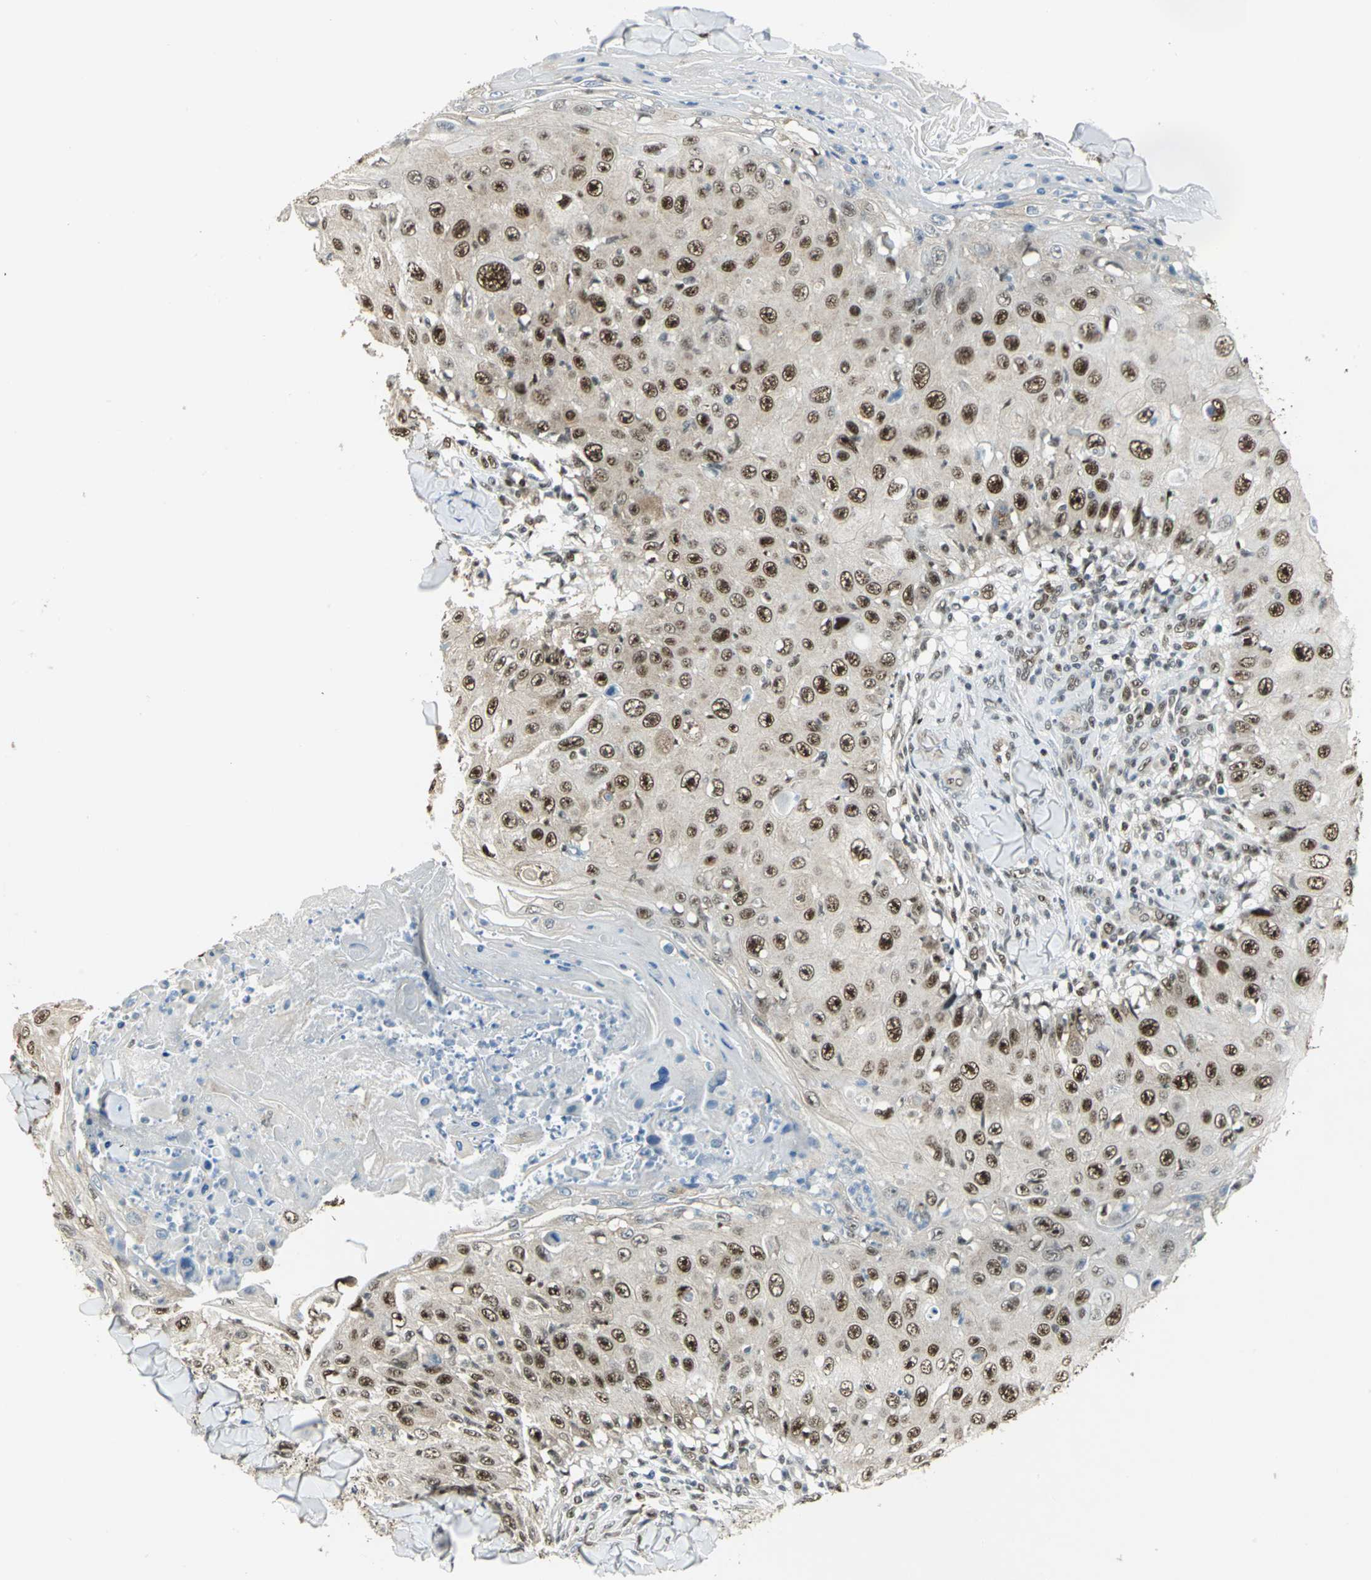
{"staining": {"intensity": "moderate", "quantity": ">75%", "location": "nuclear"}, "tissue": "skin cancer", "cell_type": "Tumor cells", "image_type": "cancer", "snomed": [{"axis": "morphology", "description": "Squamous cell carcinoma, NOS"}, {"axis": "topography", "description": "Skin"}], "caption": "A brown stain highlights moderate nuclear staining of a protein in skin cancer (squamous cell carcinoma) tumor cells.", "gene": "DDX5", "patient": {"sex": "male", "age": 86}}